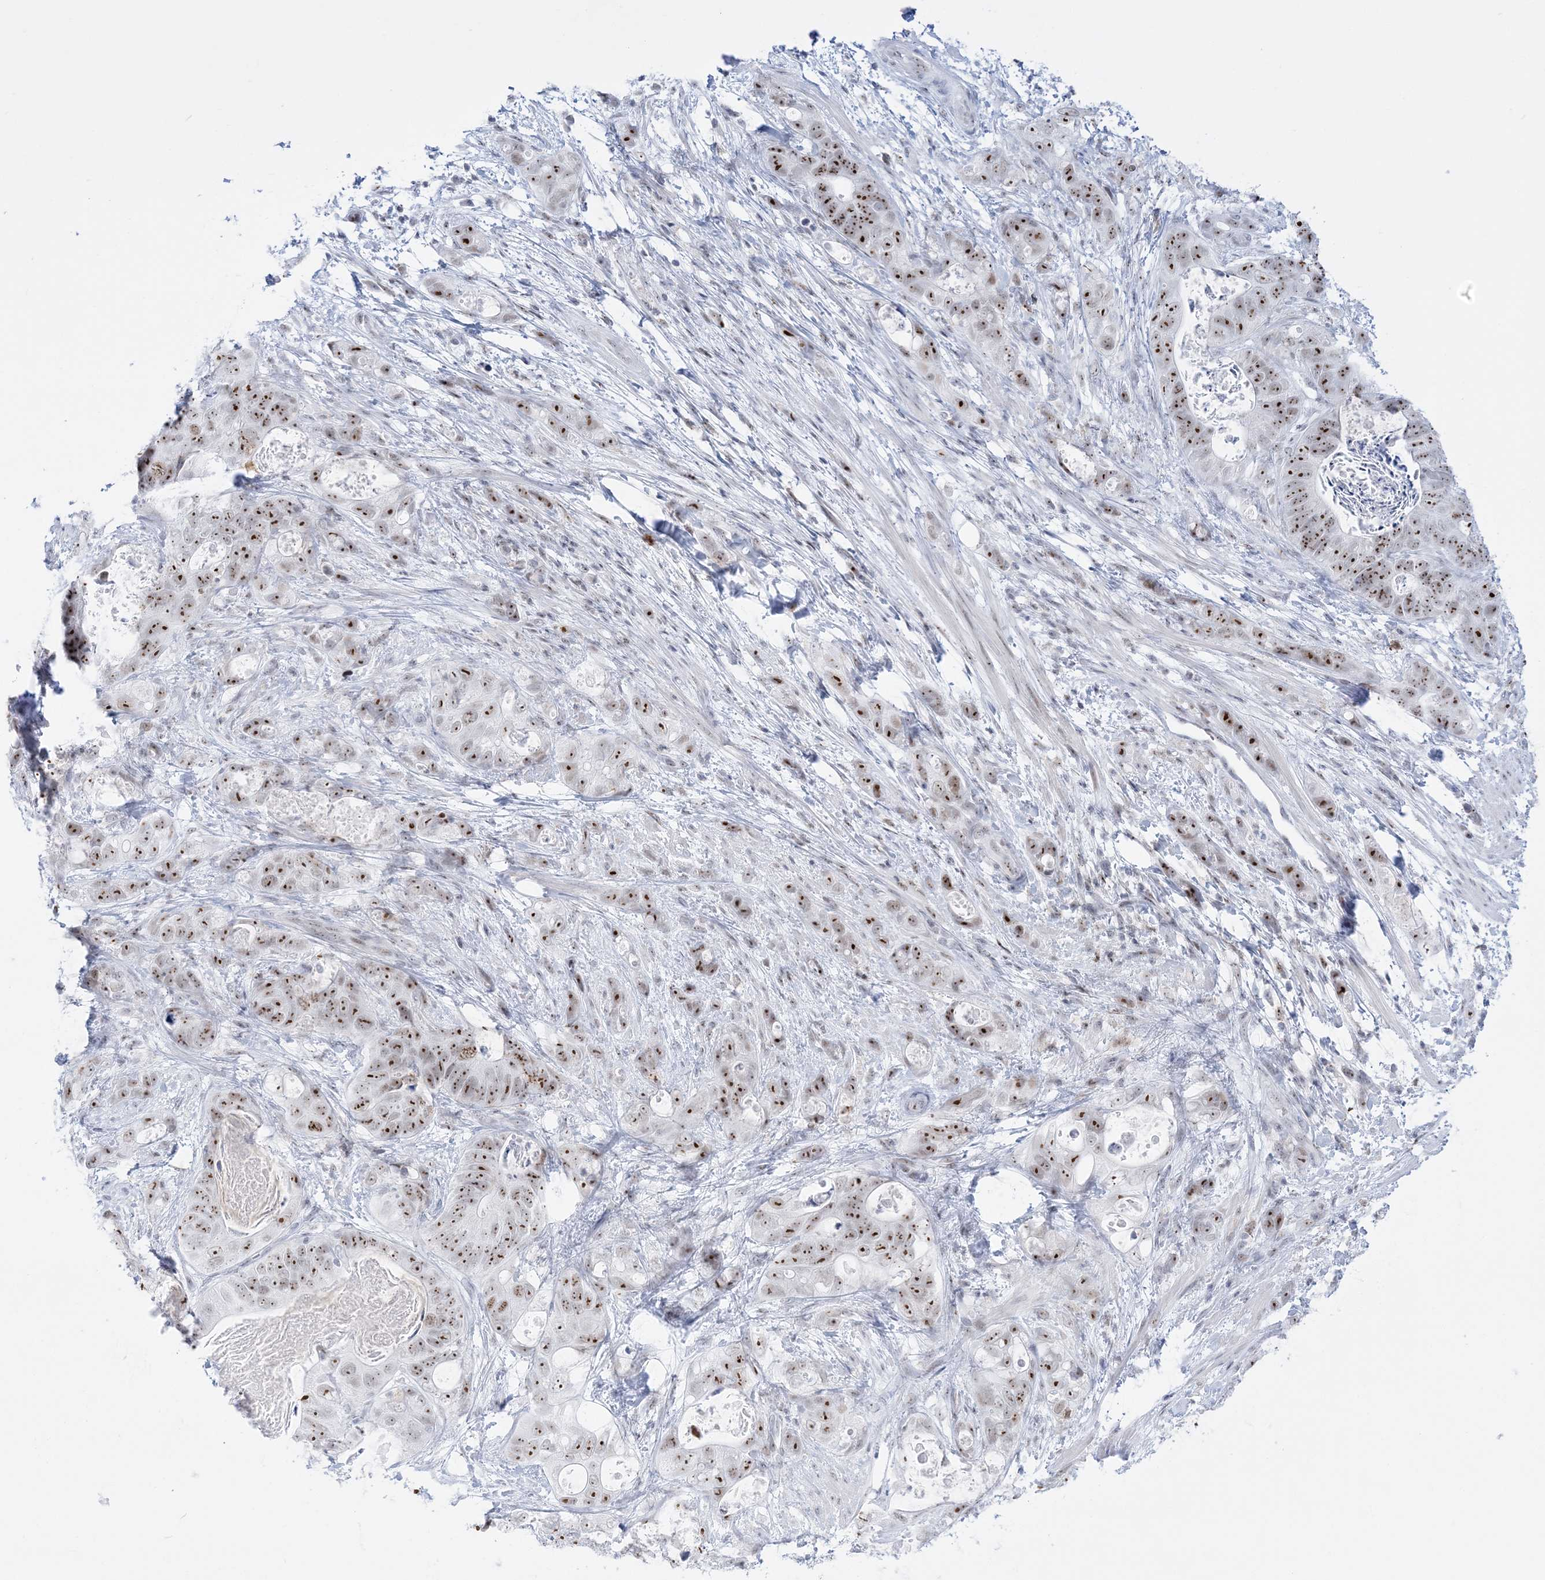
{"staining": {"intensity": "strong", "quantity": ">75%", "location": "nuclear"}, "tissue": "stomach cancer", "cell_type": "Tumor cells", "image_type": "cancer", "snomed": [{"axis": "morphology", "description": "Normal tissue, NOS"}, {"axis": "morphology", "description": "Adenocarcinoma, NOS"}, {"axis": "topography", "description": "Stomach"}], "caption": "Immunohistochemical staining of stomach adenocarcinoma exhibits strong nuclear protein expression in about >75% of tumor cells.", "gene": "DDX21", "patient": {"sex": "female", "age": 89}}